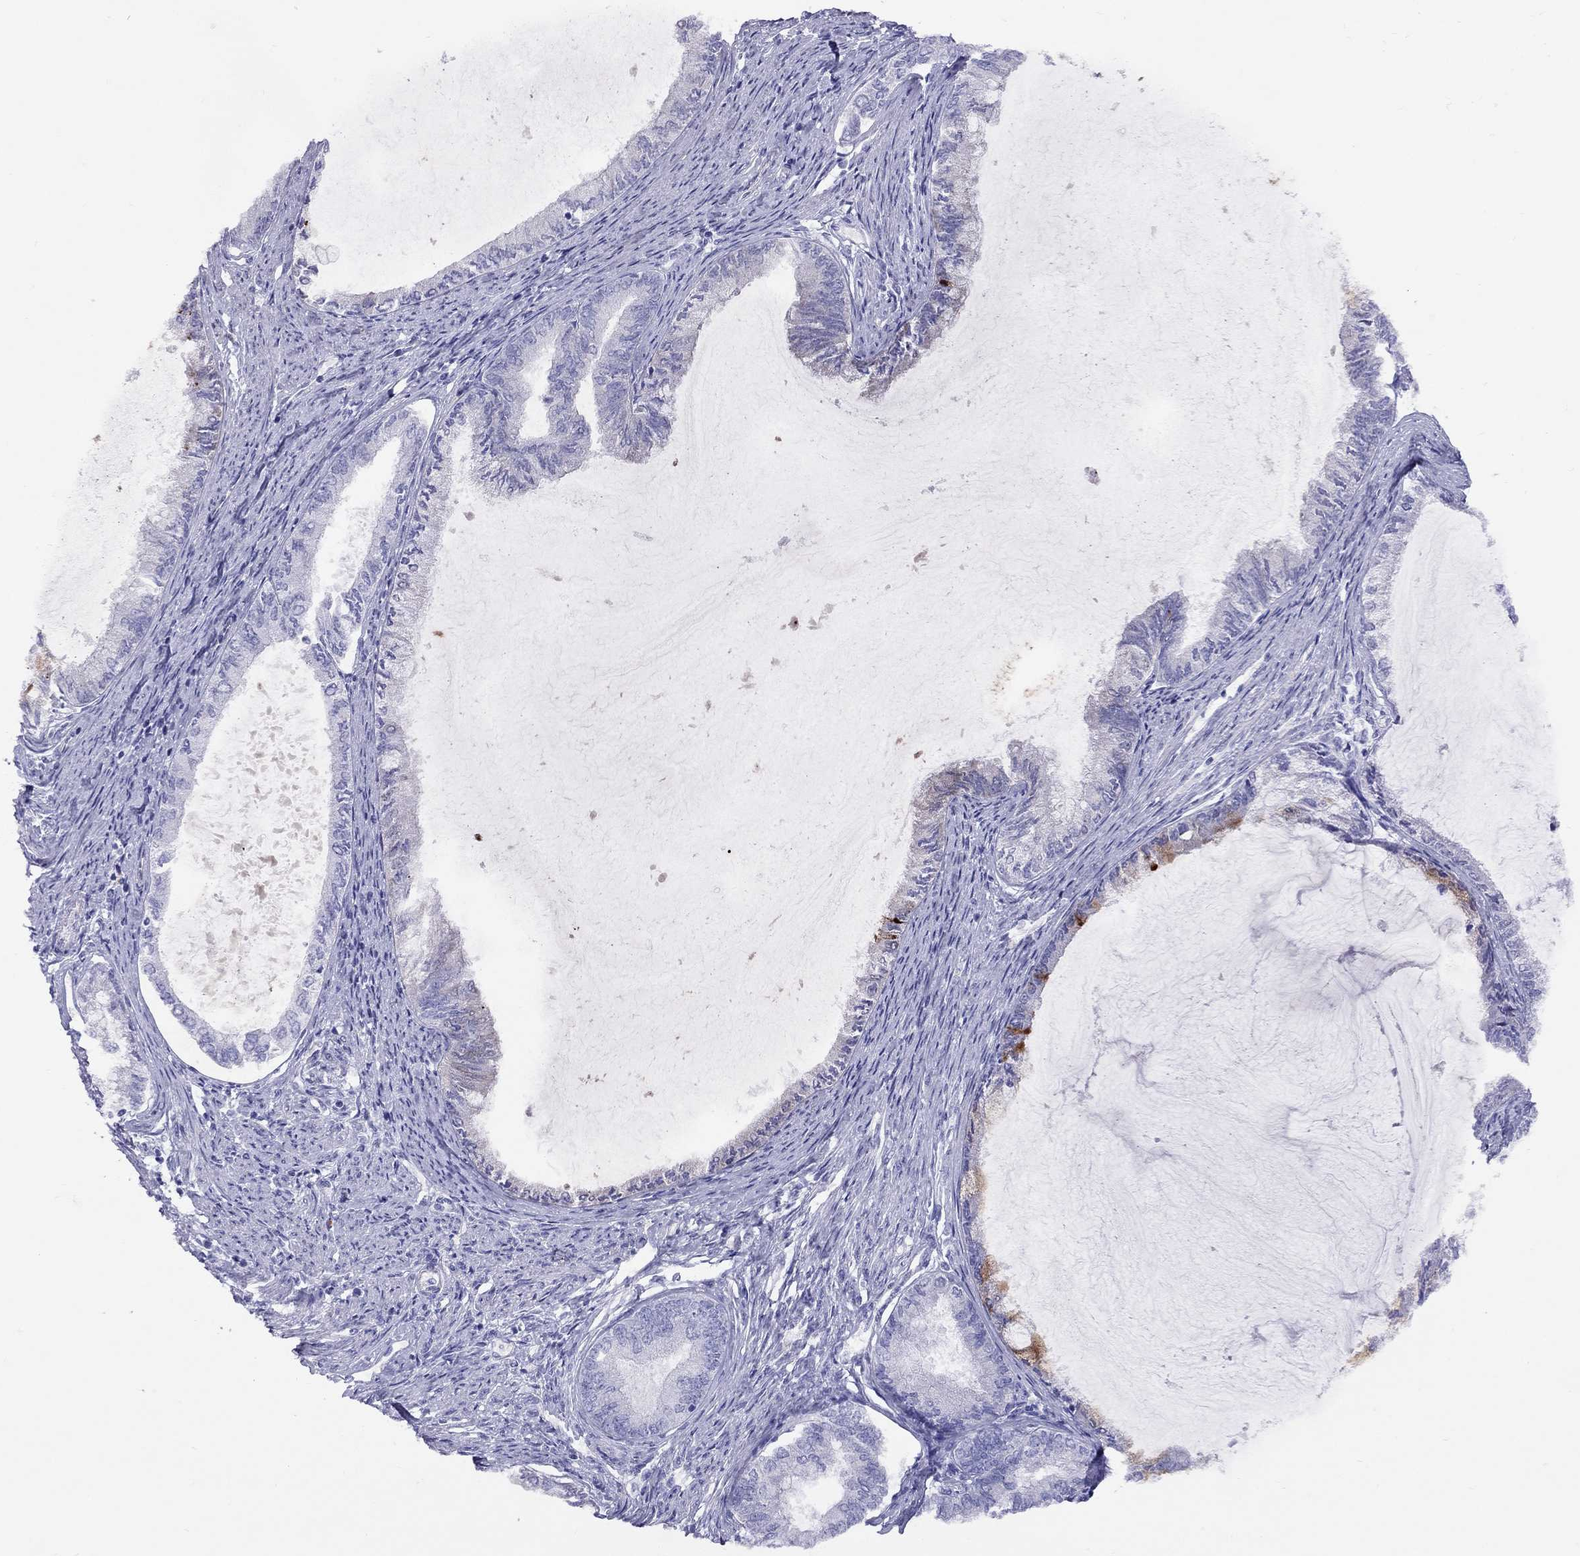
{"staining": {"intensity": "moderate", "quantity": "<25%", "location": "cytoplasmic/membranous"}, "tissue": "endometrial cancer", "cell_type": "Tumor cells", "image_type": "cancer", "snomed": [{"axis": "morphology", "description": "Adenocarcinoma, NOS"}, {"axis": "topography", "description": "Endometrium"}], "caption": "Human adenocarcinoma (endometrial) stained for a protein (brown) exhibits moderate cytoplasmic/membranous positive staining in about <25% of tumor cells.", "gene": "SPINT4", "patient": {"sex": "female", "age": 86}}